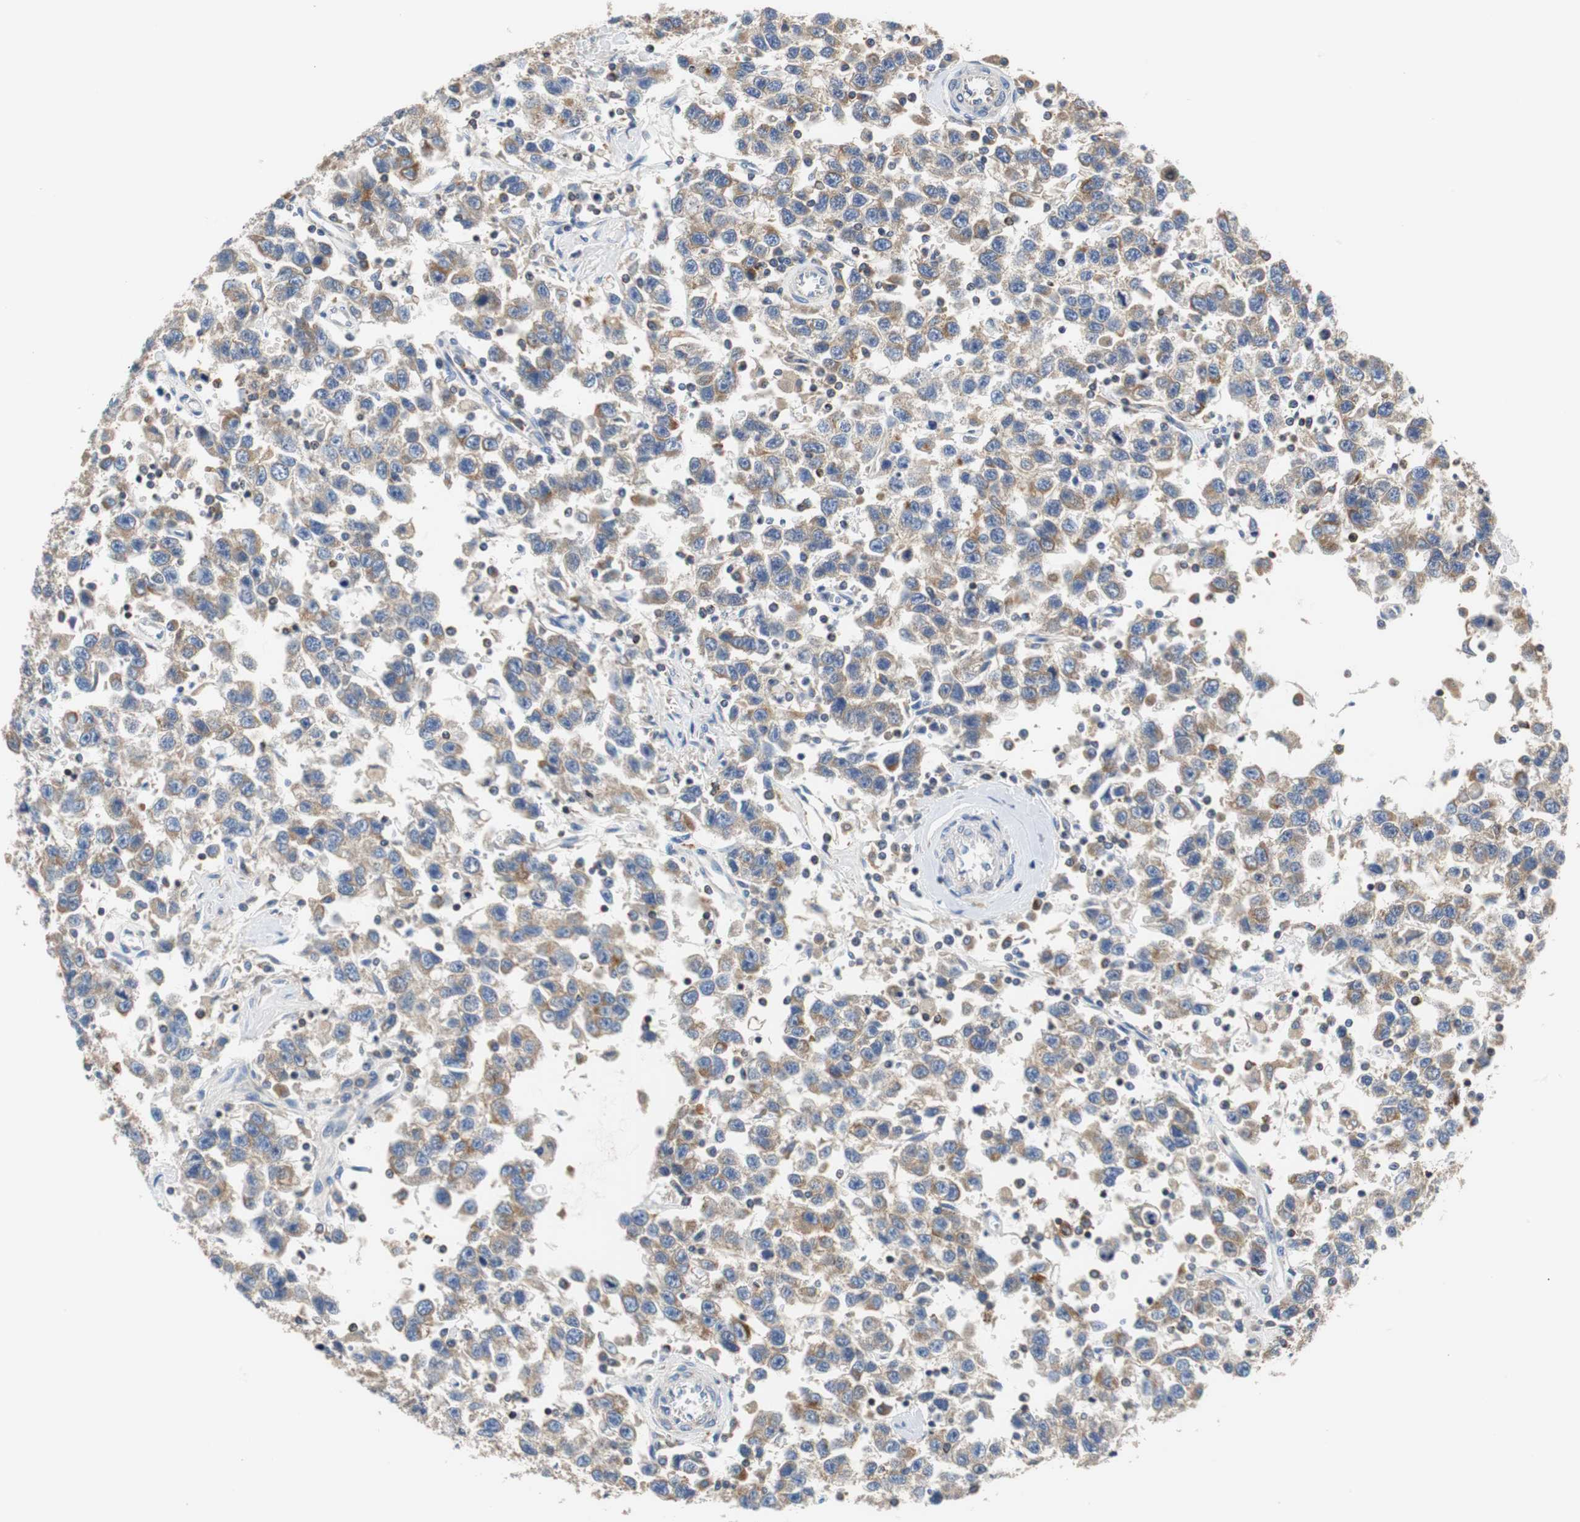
{"staining": {"intensity": "moderate", "quantity": ">75%", "location": "cytoplasmic/membranous"}, "tissue": "testis cancer", "cell_type": "Tumor cells", "image_type": "cancer", "snomed": [{"axis": "morphology", "description": "Seminoma, NOS"}, {"axis": "topography", "description": "Testis"}], "caption": "Immunohistochemistry (IHC) histopathology image of neoplastic tissue: human testis cancer (seminoma) stained using immunohistochemistry demonstrates medium levels of moderate protein expression localized specifically in the cytoplasmic/membranous of tumor cells, appearing as a cytoplasmic/membranous brown color.", "gene": "VAMP8", "patient": {"sex": "male", "age": 41}}